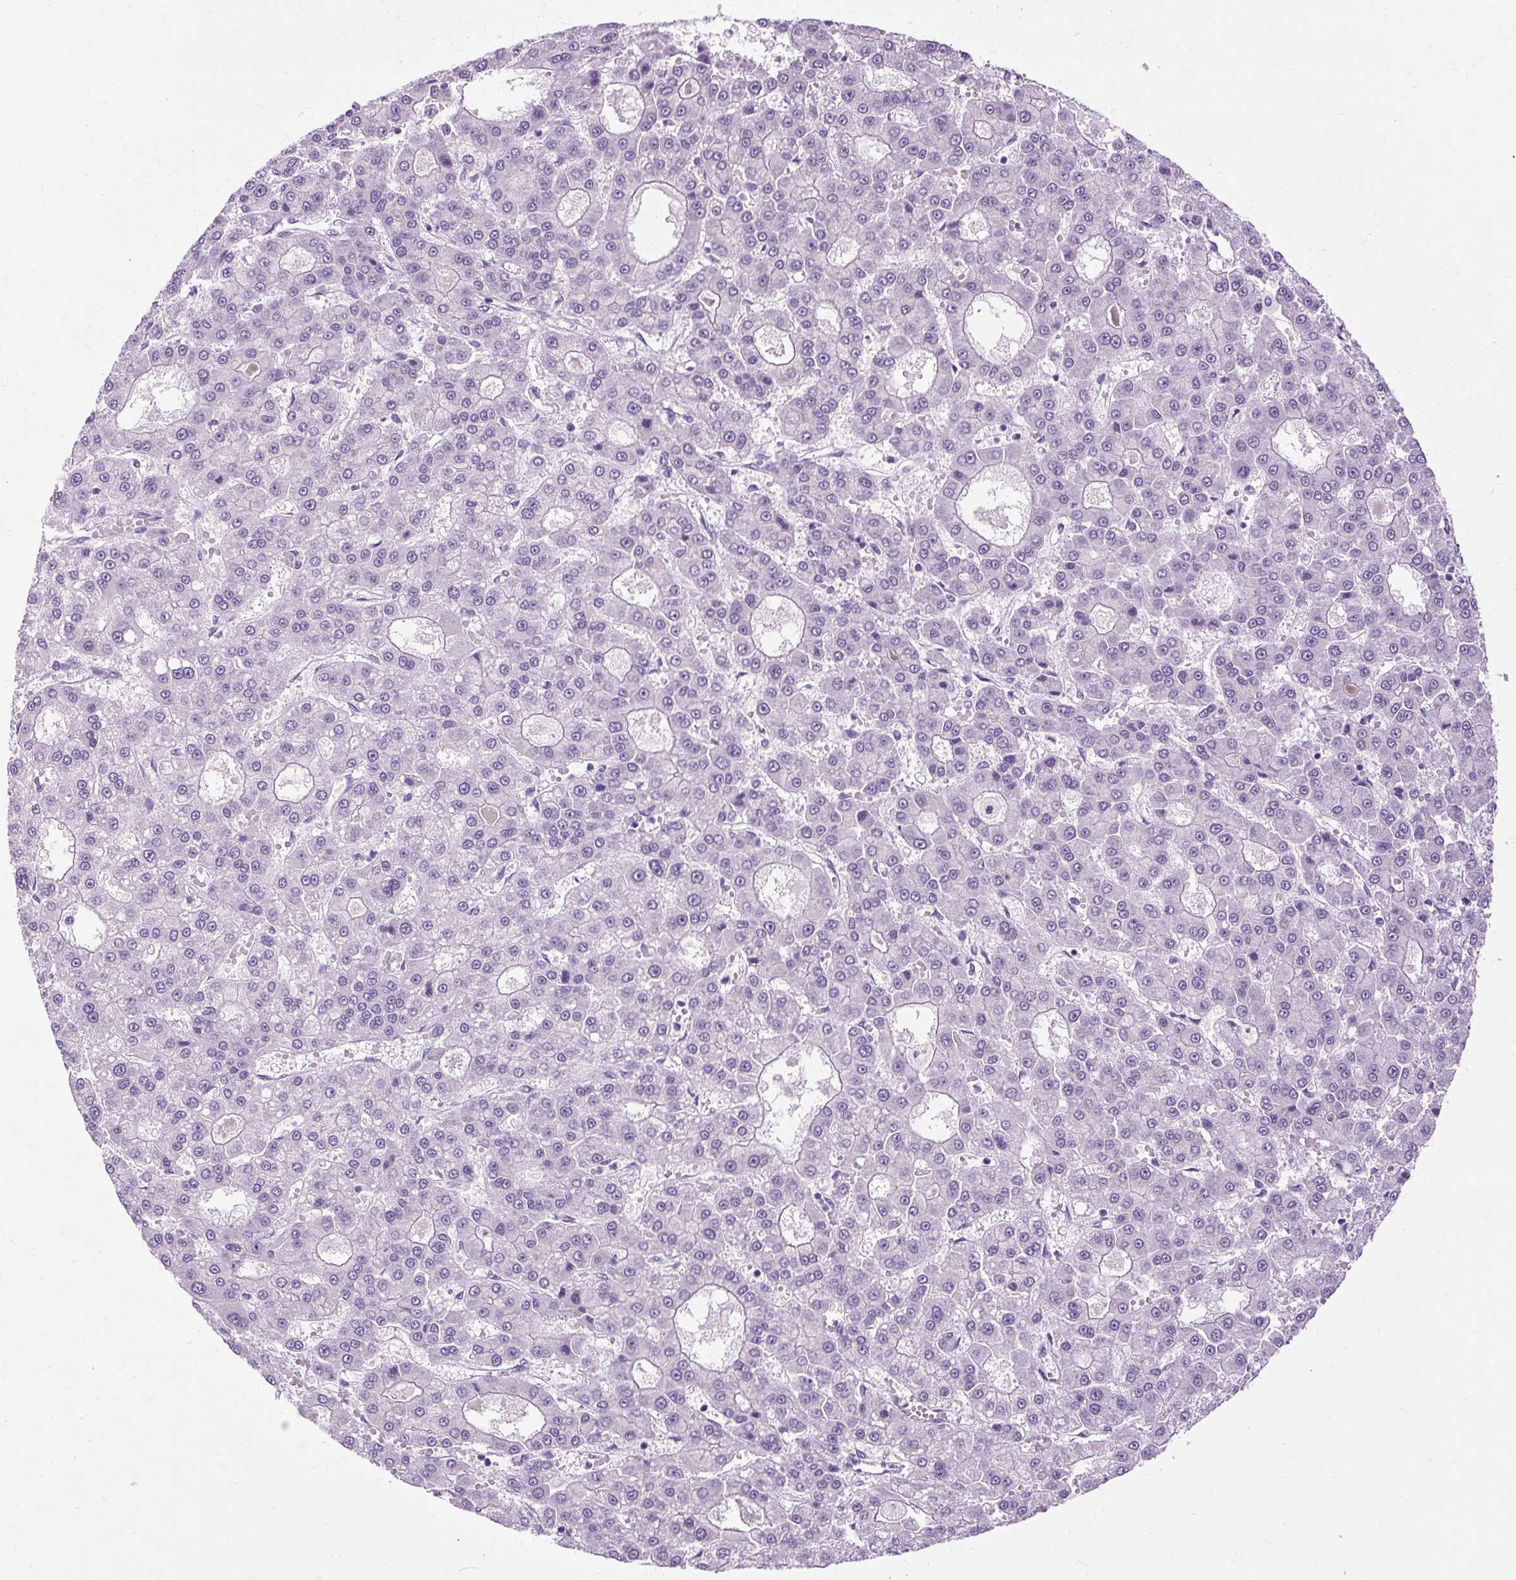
{"staining": {"intensity": "negative", "quantity": "none", "location": "none"}, "tissue": "liver cancer", "cell_type": "Tumor cells", "image_type": "cancer", "snomed": [{"axis": "morphology", "description": "Carcinoma, Hepatocellular, NOS"}, {"axis": "topography", "description": "Liver"}], "caption": "This is a histopathology image of immunohistochemistry (IHC) staining of liver hepatocellular carcinoma, which shows no positivity in tumor cells.", "gene": "B3GNT4", "patient": {"sex": "male", "age": 70}}